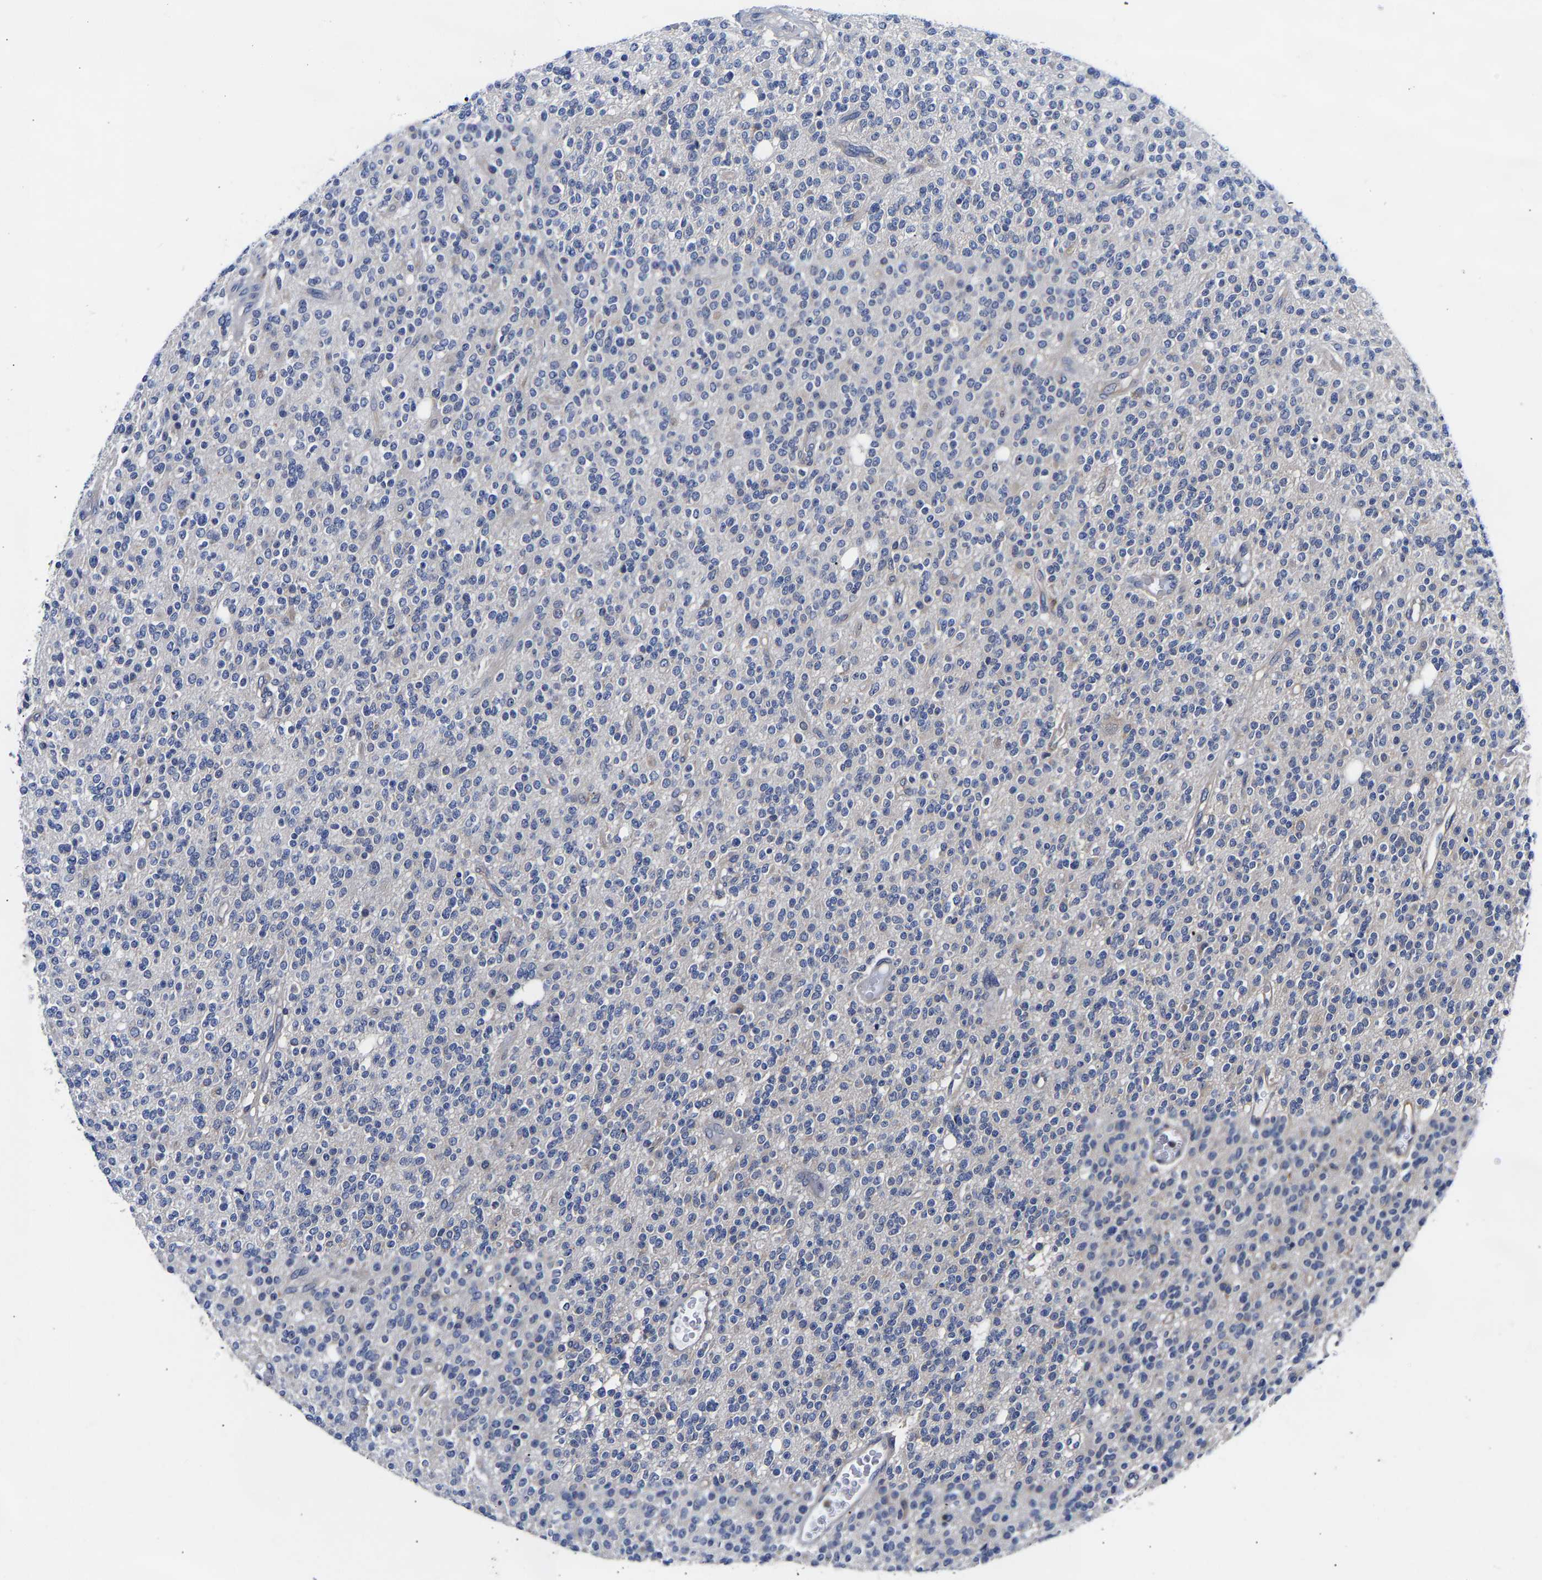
{"staining": {"intensity": "negative", "quantity": "none", "location": "none"}, "tissue": "glioma", "cell_type": "Tumor cells", "image_type": "cancer", "snomed": [{"axis": "morphology", "description": "Glioma, malignant, High grade"}, {"axis": "topography", "description": "Brain"}], "caption": "This is a image of IHC staining of high-grade glioma (malignant), which shows no positivity in tumor cells.", "gene": "CCDC6", "patient": {"sex": "male", "age": 34}}